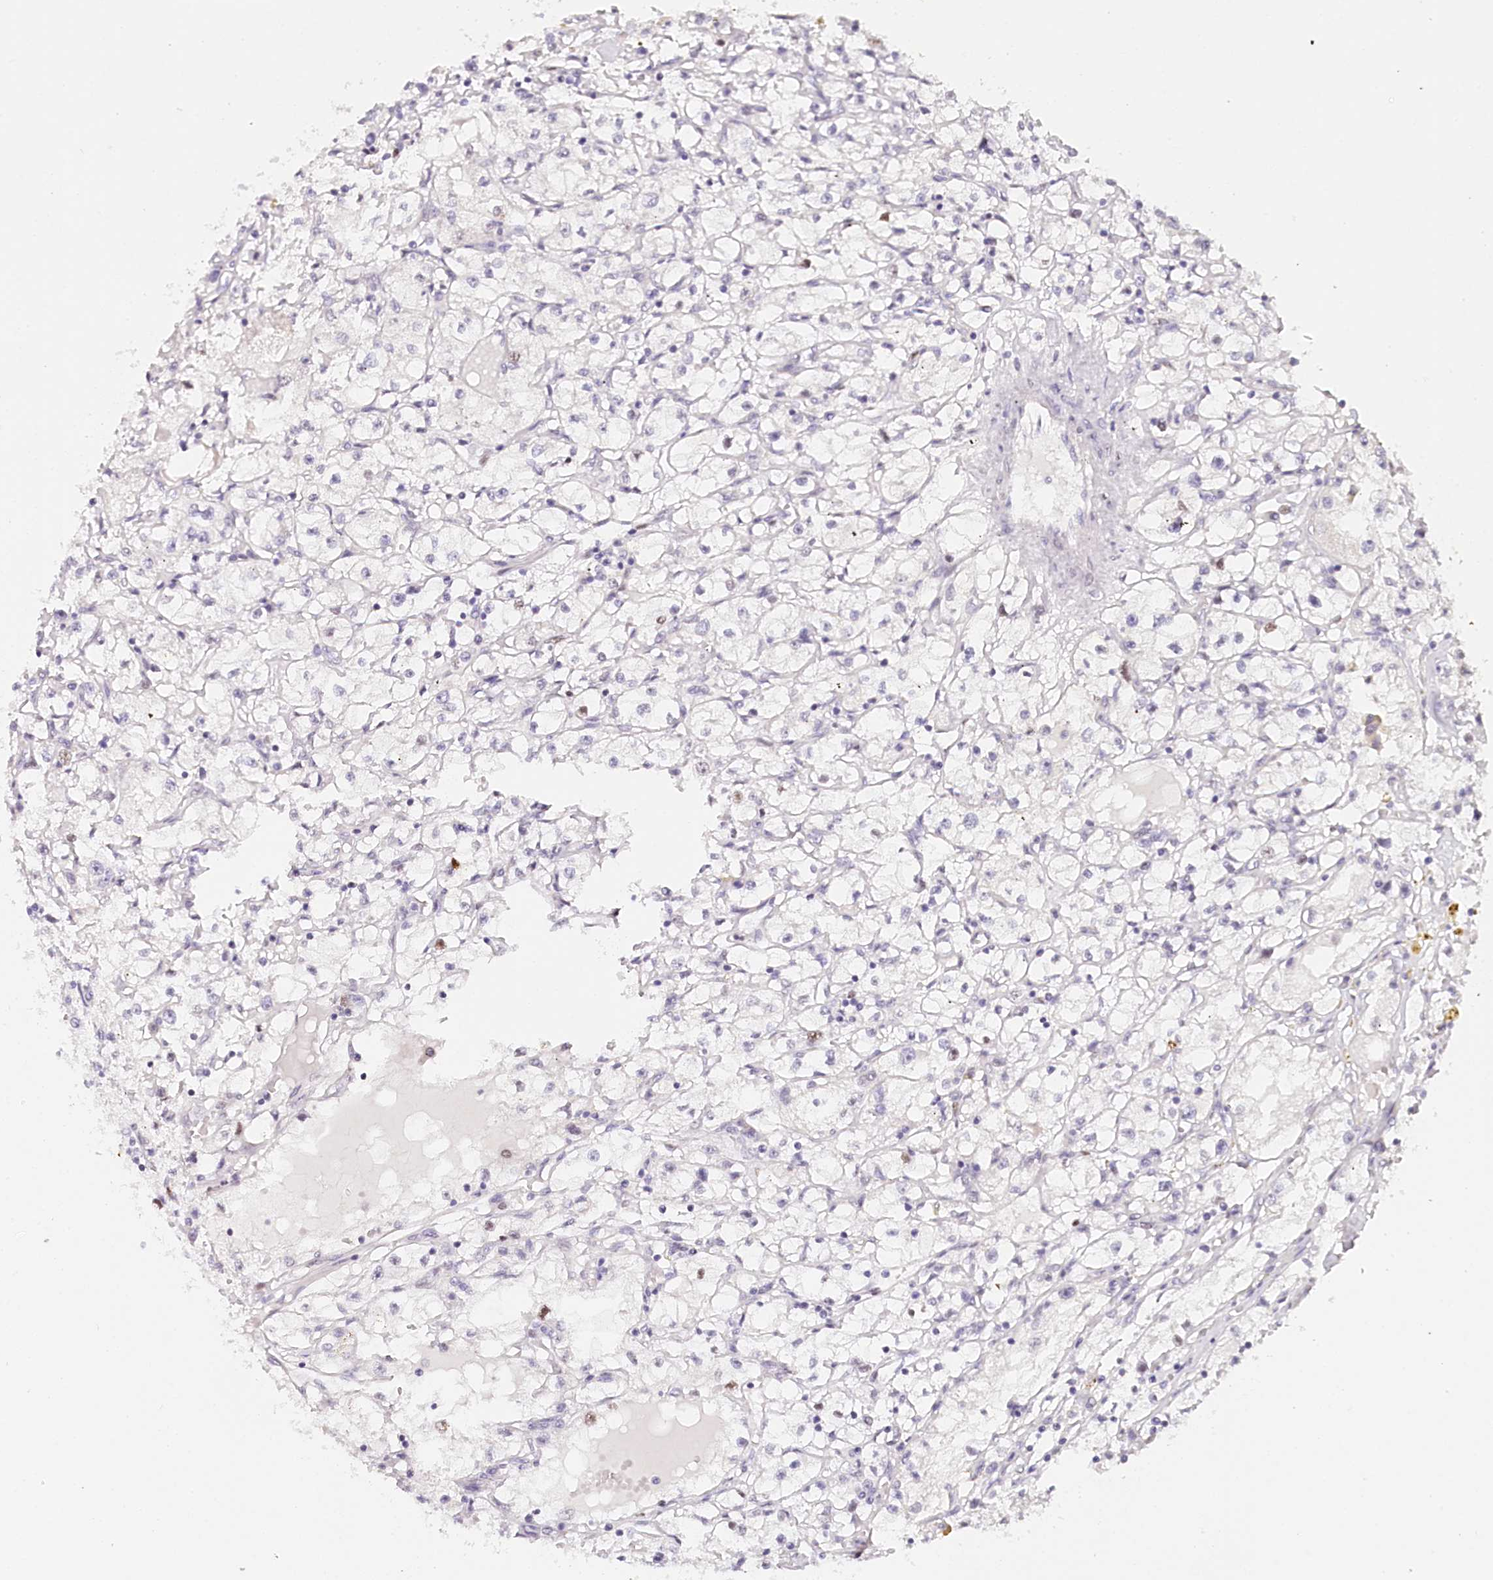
{"staining": {"intensity": "negative", "quantity": "none", "location": "none"}, "tissue": "renal cancer", "cell_type": "Tumor cells", "image_type": "cancer", "snomed": [{"axis": "morphology", "description": "Adenocarcinoma, NOS"}, {"axis": "topography", "description": "Kidney"}], "caption": "Immunohistochemistry of renal cancer reveals no expression in tumor cells. Nuclei are stained in blue.", "gene": "TP53", "patient": {"sex": "male", "age": 56}}